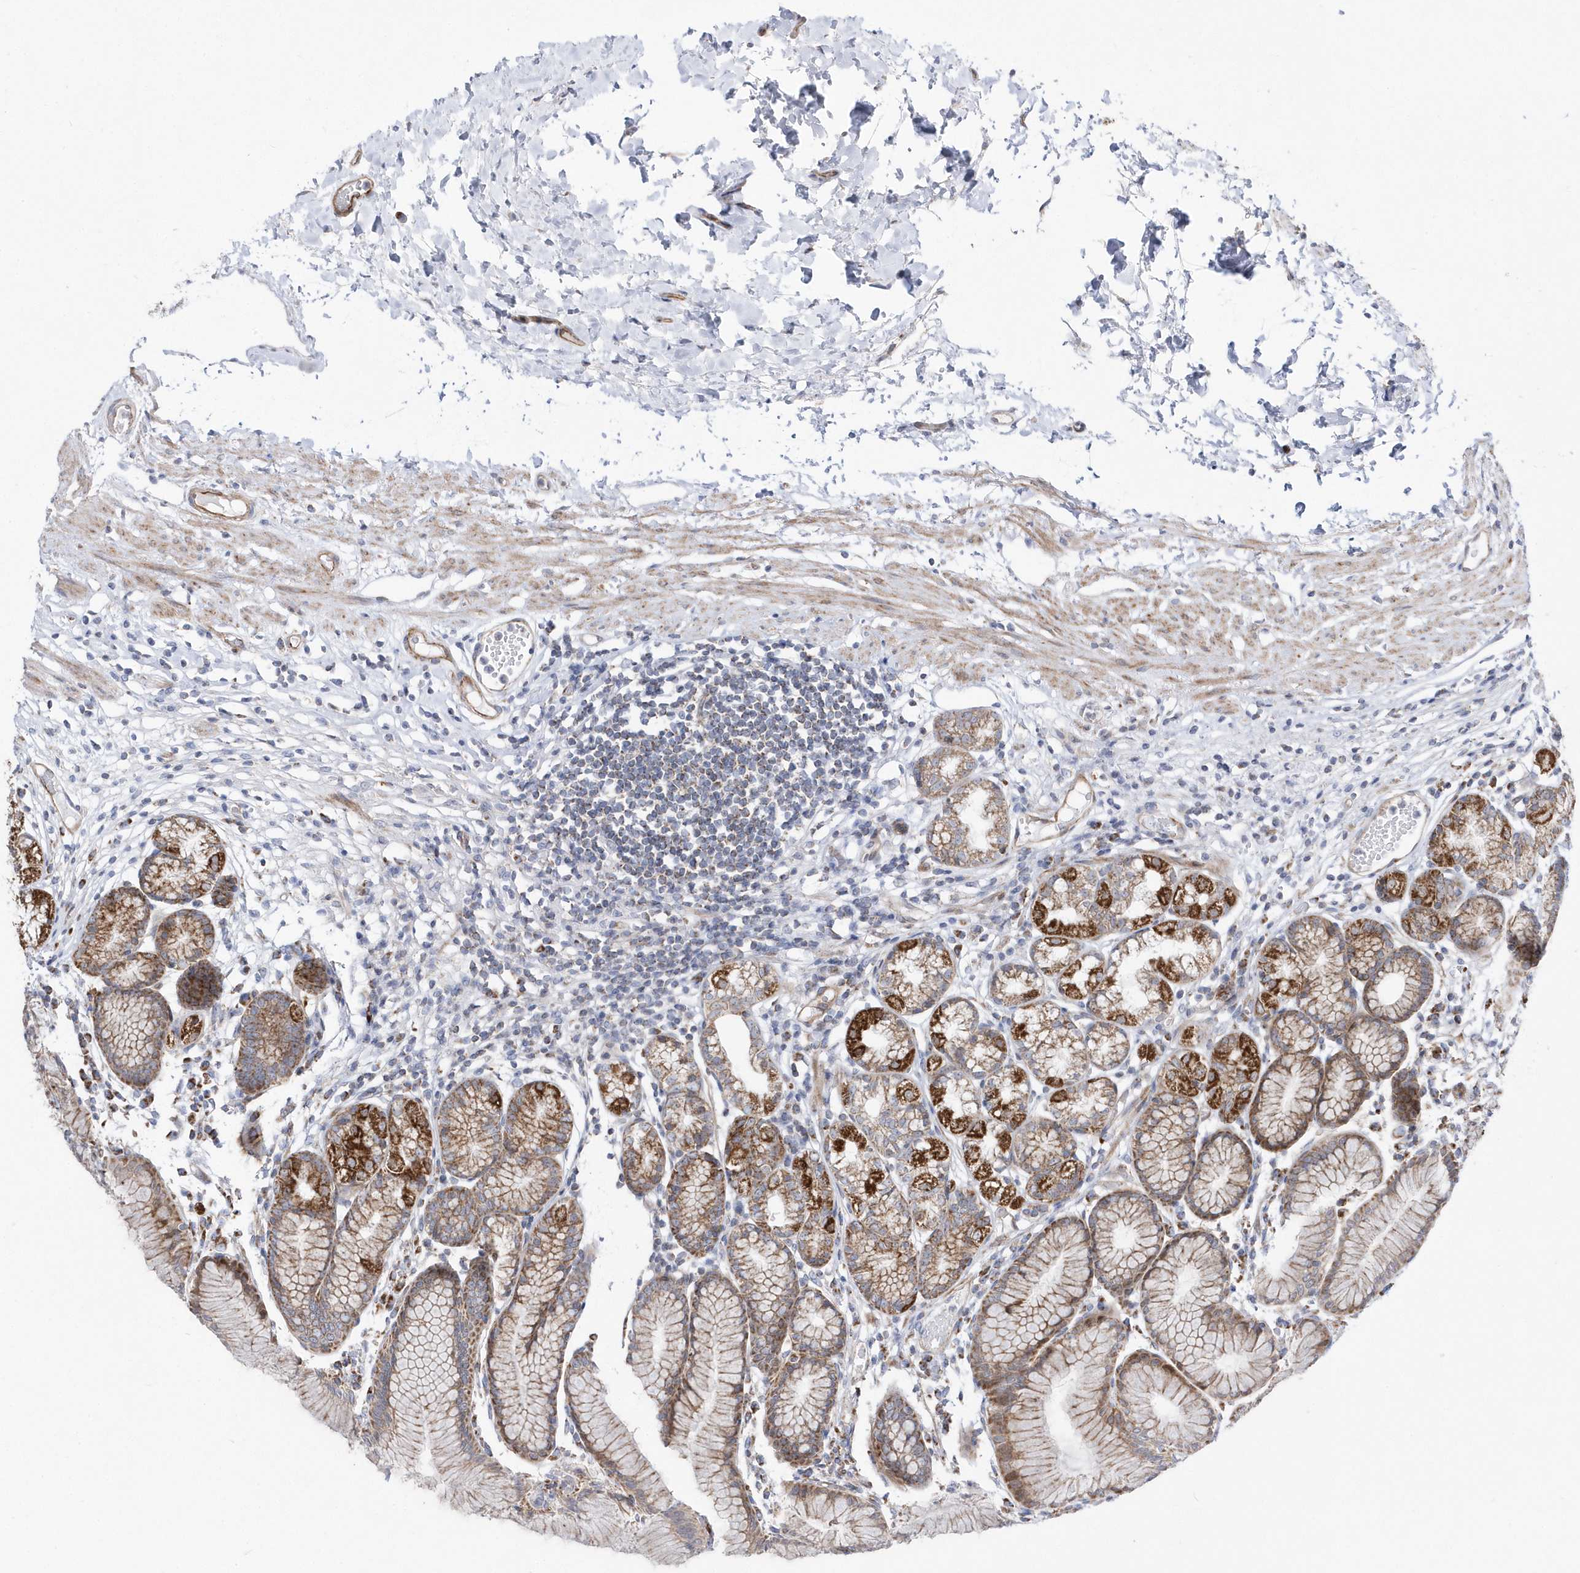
{"staining": {"intensity": "moderate", "quantity": ">75%", "location": "cytoplasmic/membranous"}, "tissue": "stomach", "cell_type": "Glandular cells", "image_type": "normal", "snomed": [{"axis": "morphology", "description": "Normal tissue, NOS"}, {"axis": "topography", "description": "Stomach"}], "caption": "Unremarkable stomach demonstrates moderate cytoplasmic/membranous expression in approximately >75% of glandular cells, visualized by immunohistochemistry.", "gene": "OPA1", "patient": {"sex": "female", "age": 57}}